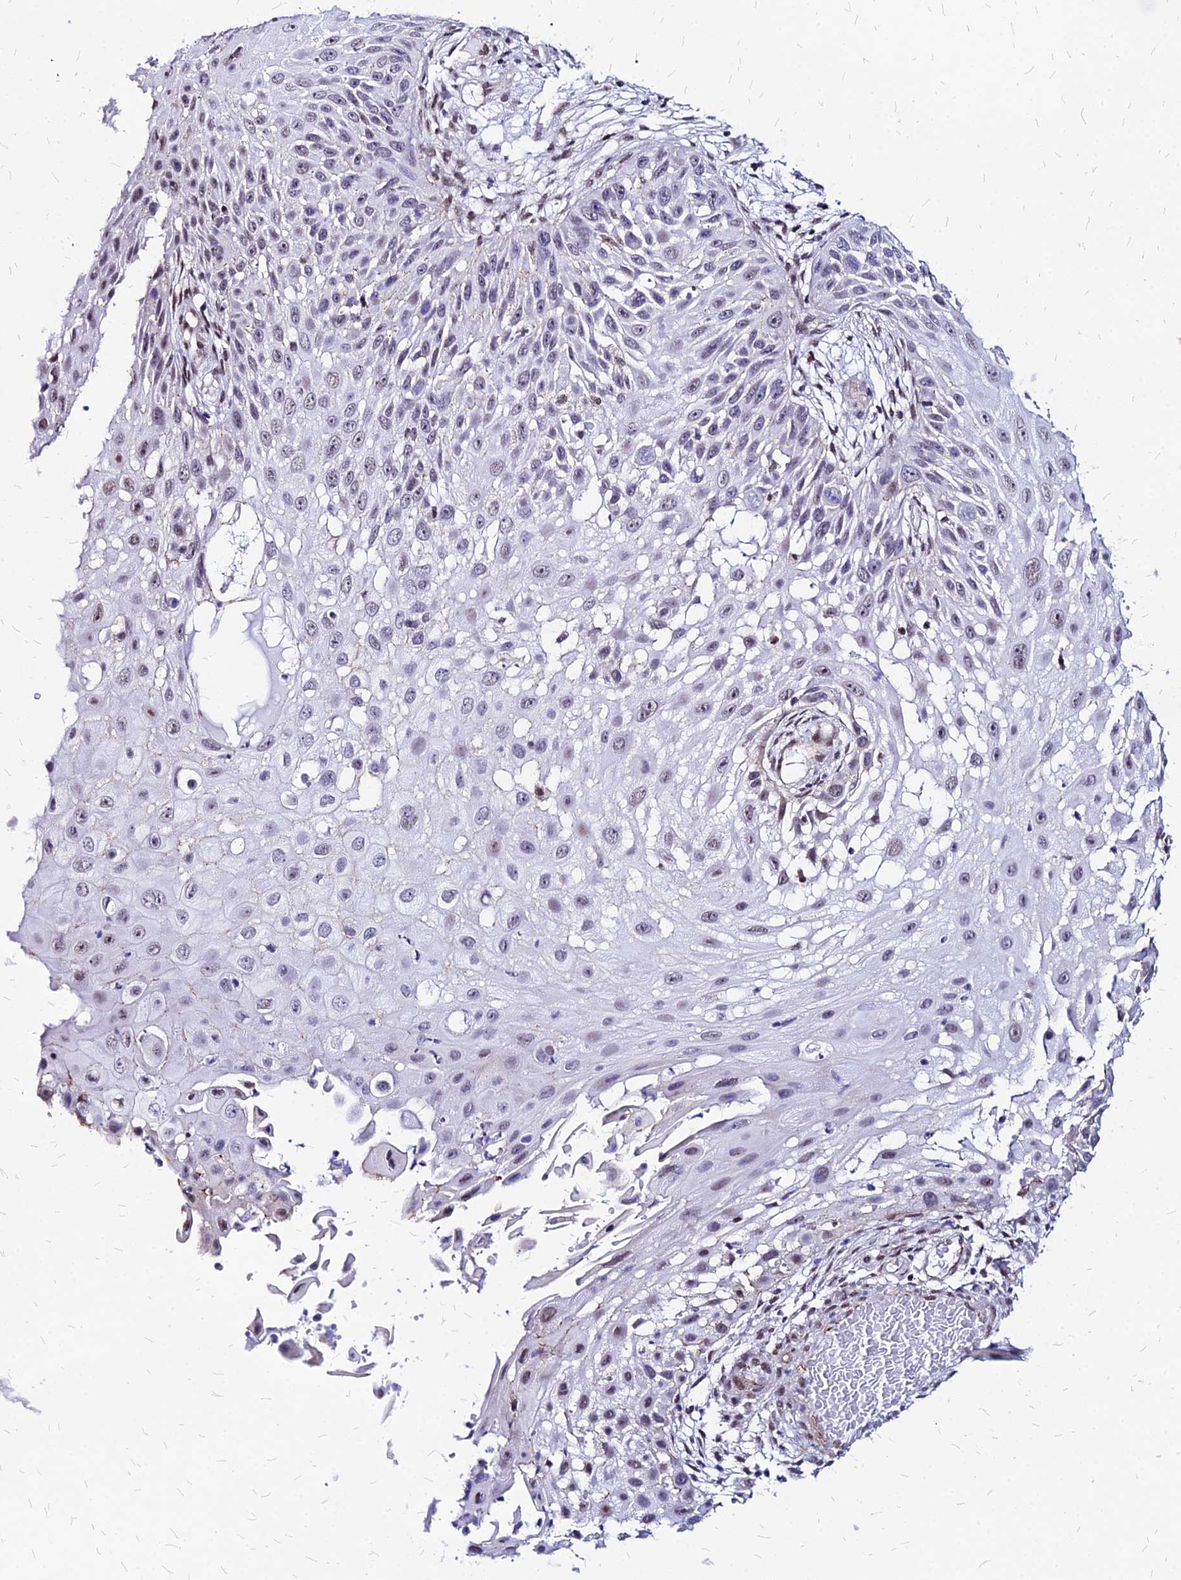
{"staining": {"intensity": "moderate", "quantity": "<25%", "location": "nuclear"}, "tissue": "skin cancer", "cell_type": "Tumor cells", "image_type": "cancer", "snomed": [{"axis": "morphology", "description": "Squamous cell carcinoma, NOS"}, {"axis": "topography", "description": "Skin"}], "caption": "Immunohistochemistry (IHC) micrograph of neoplastic tissue: human skin squamous cell carcinoma stained using immunohistochemistry (IHC) shows low levels of moderate protein expression localized specifically in the nuclear of tumor cells, appearing as a nuclear brown color.", "gene": "FDX2", "patient": {"sex": "female", "age": 44}}